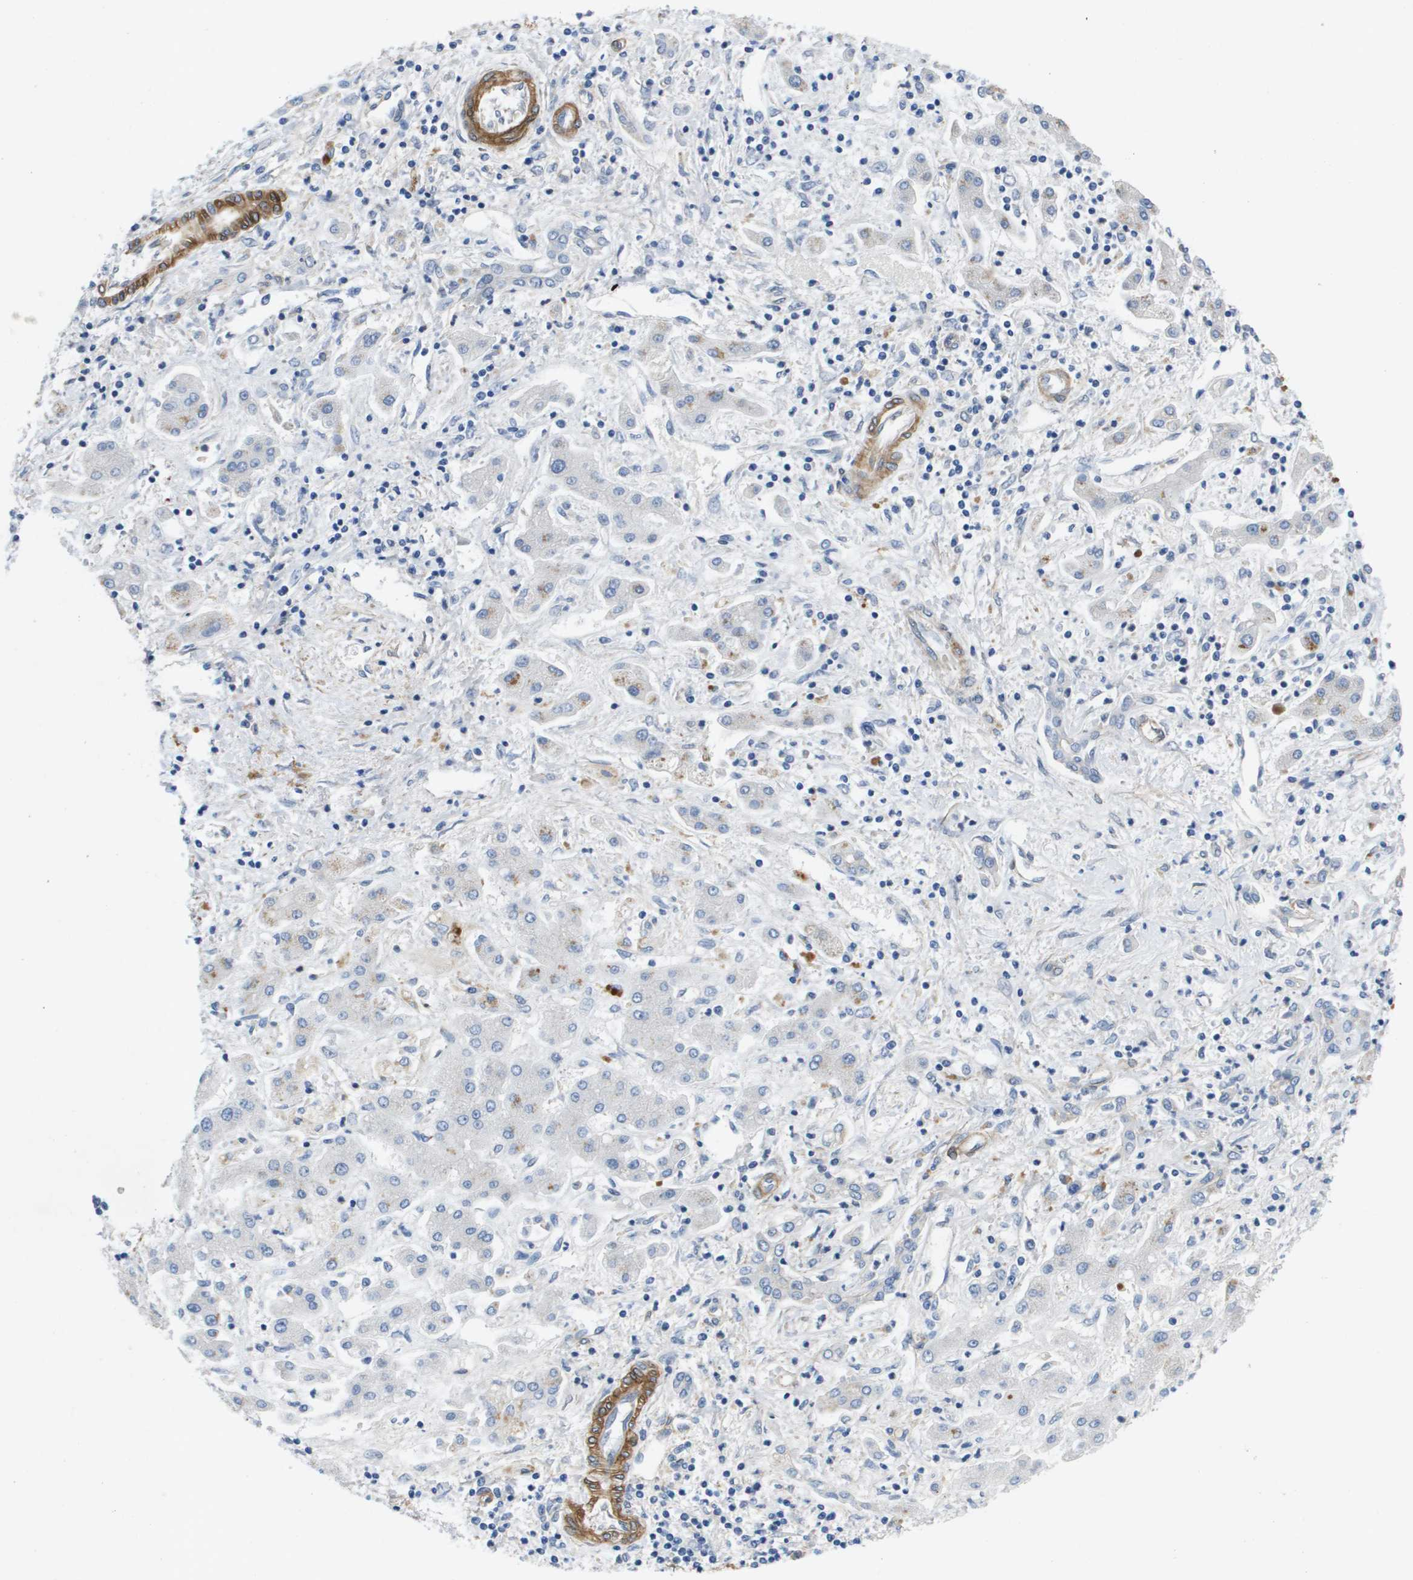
{"staining": {"intensity": "negative", "quantity": "none", "location": "none"}, "tissue": "liver cancer", "cell_type": "Tumor cells", "image_type": "cancer", "snomed": [{"axis": "morphology", "description": "Cholangiocarcinoma"}, {"axis": "topography", "description": "Liver"}], "caption": "Cholangiocarcinoma (liver) was stained to show a protein in brown. There is no significant expression in tumor cells.", "gene": "LPP", "patient": {"sex": "male", "age": 50}}